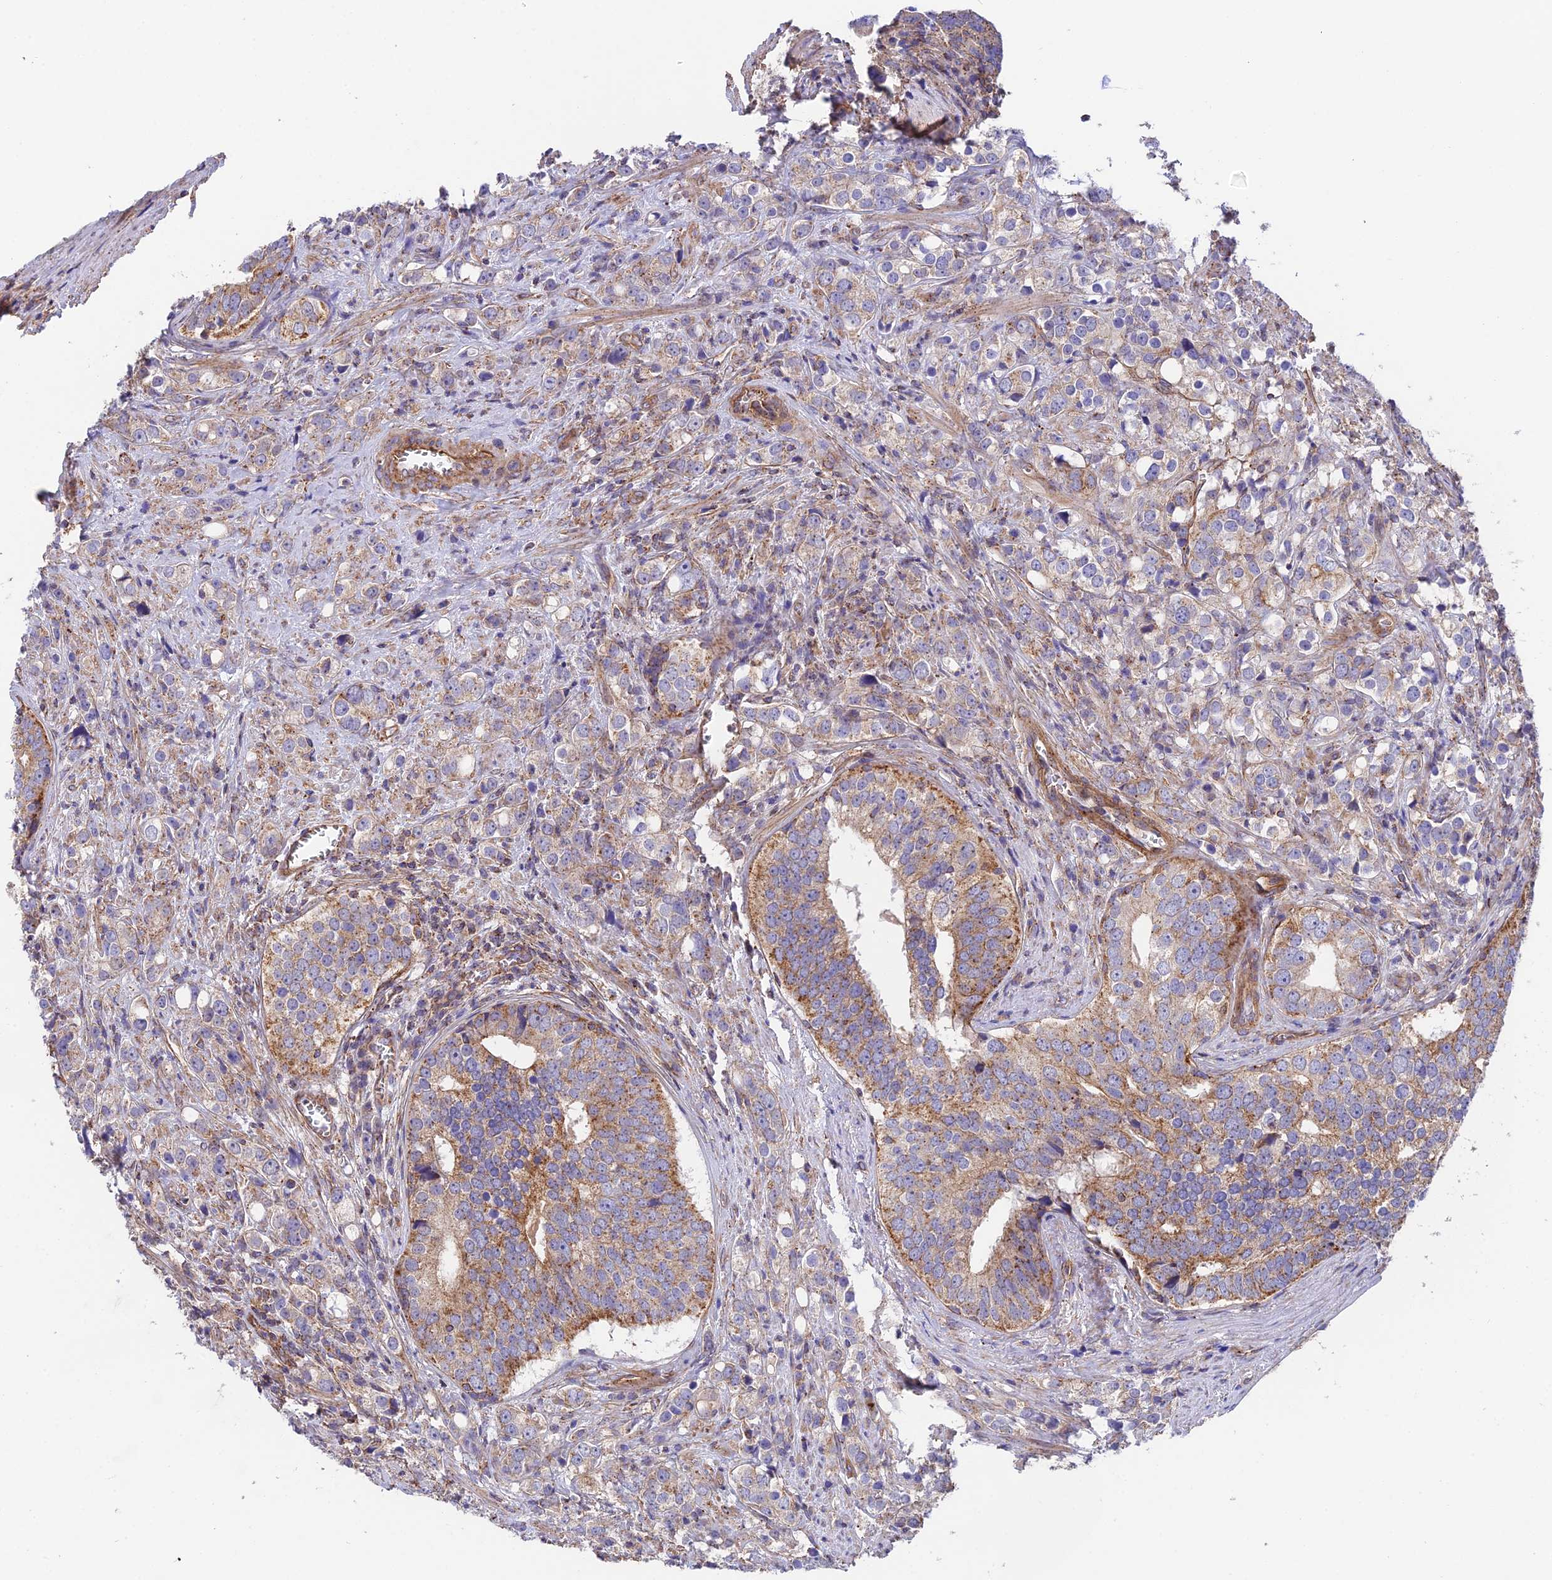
{"staining": {"intensity": "moderate", "quantity": "25%-75%", "location": "cytoplasmic/membranous"}, "tissue": "prostate cancer", "cell_type": "Tumor cells", "image_type": "cancer", "snomed": [{"axis": "morphology", "description": "Adenocarcinoma, High grade"}, {"axis": "topography", "description": "Prostate"}], "caption": "Protein analysis of prostate high-grade adenocarcinoma tissue displays moderate cytoplasmic/membranous expression in about 25%-75% of tumor cells.", "gene": "QRFP", "patient": {"sex": "male", "age": 71}}